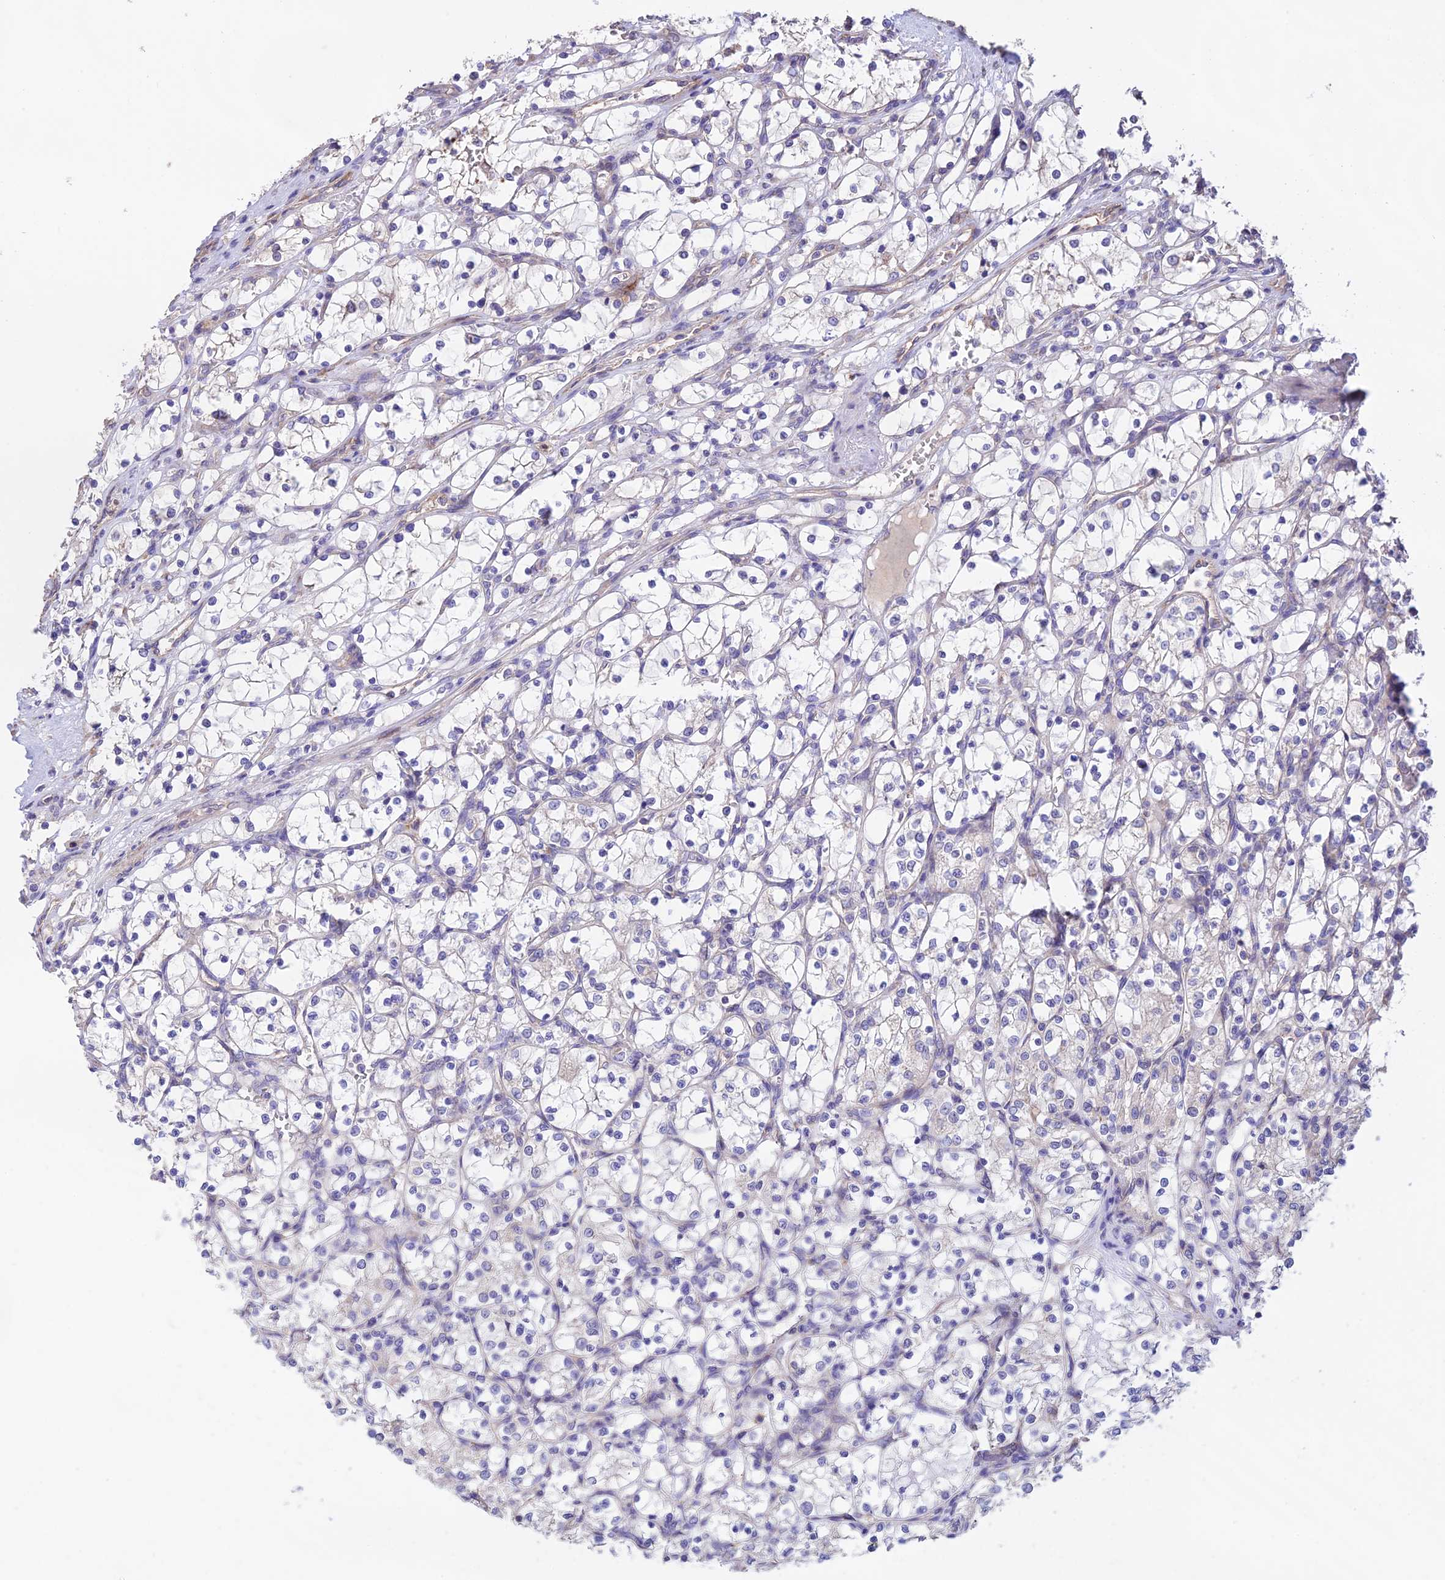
{"staining": {"intensity": "negative", "quantity": "none", "location": "none"}, "tissue": "renal cancer", "cell_type": "Tumor cells", "image_type": "cancer", "snomed": [{"axis": "morphology", "description": "Adenocarcinoma, NOS"}, {"axis": "topography", "description": "Kidney"}], "caption": "Immunohistochemical staining of human renal cancer (adenocarcinoma) displays no significant positivity in tumor cells. (DAB IHC, high magnification).", "gene": "EMC3", "patient": {"sex": "female", "age": 69}}